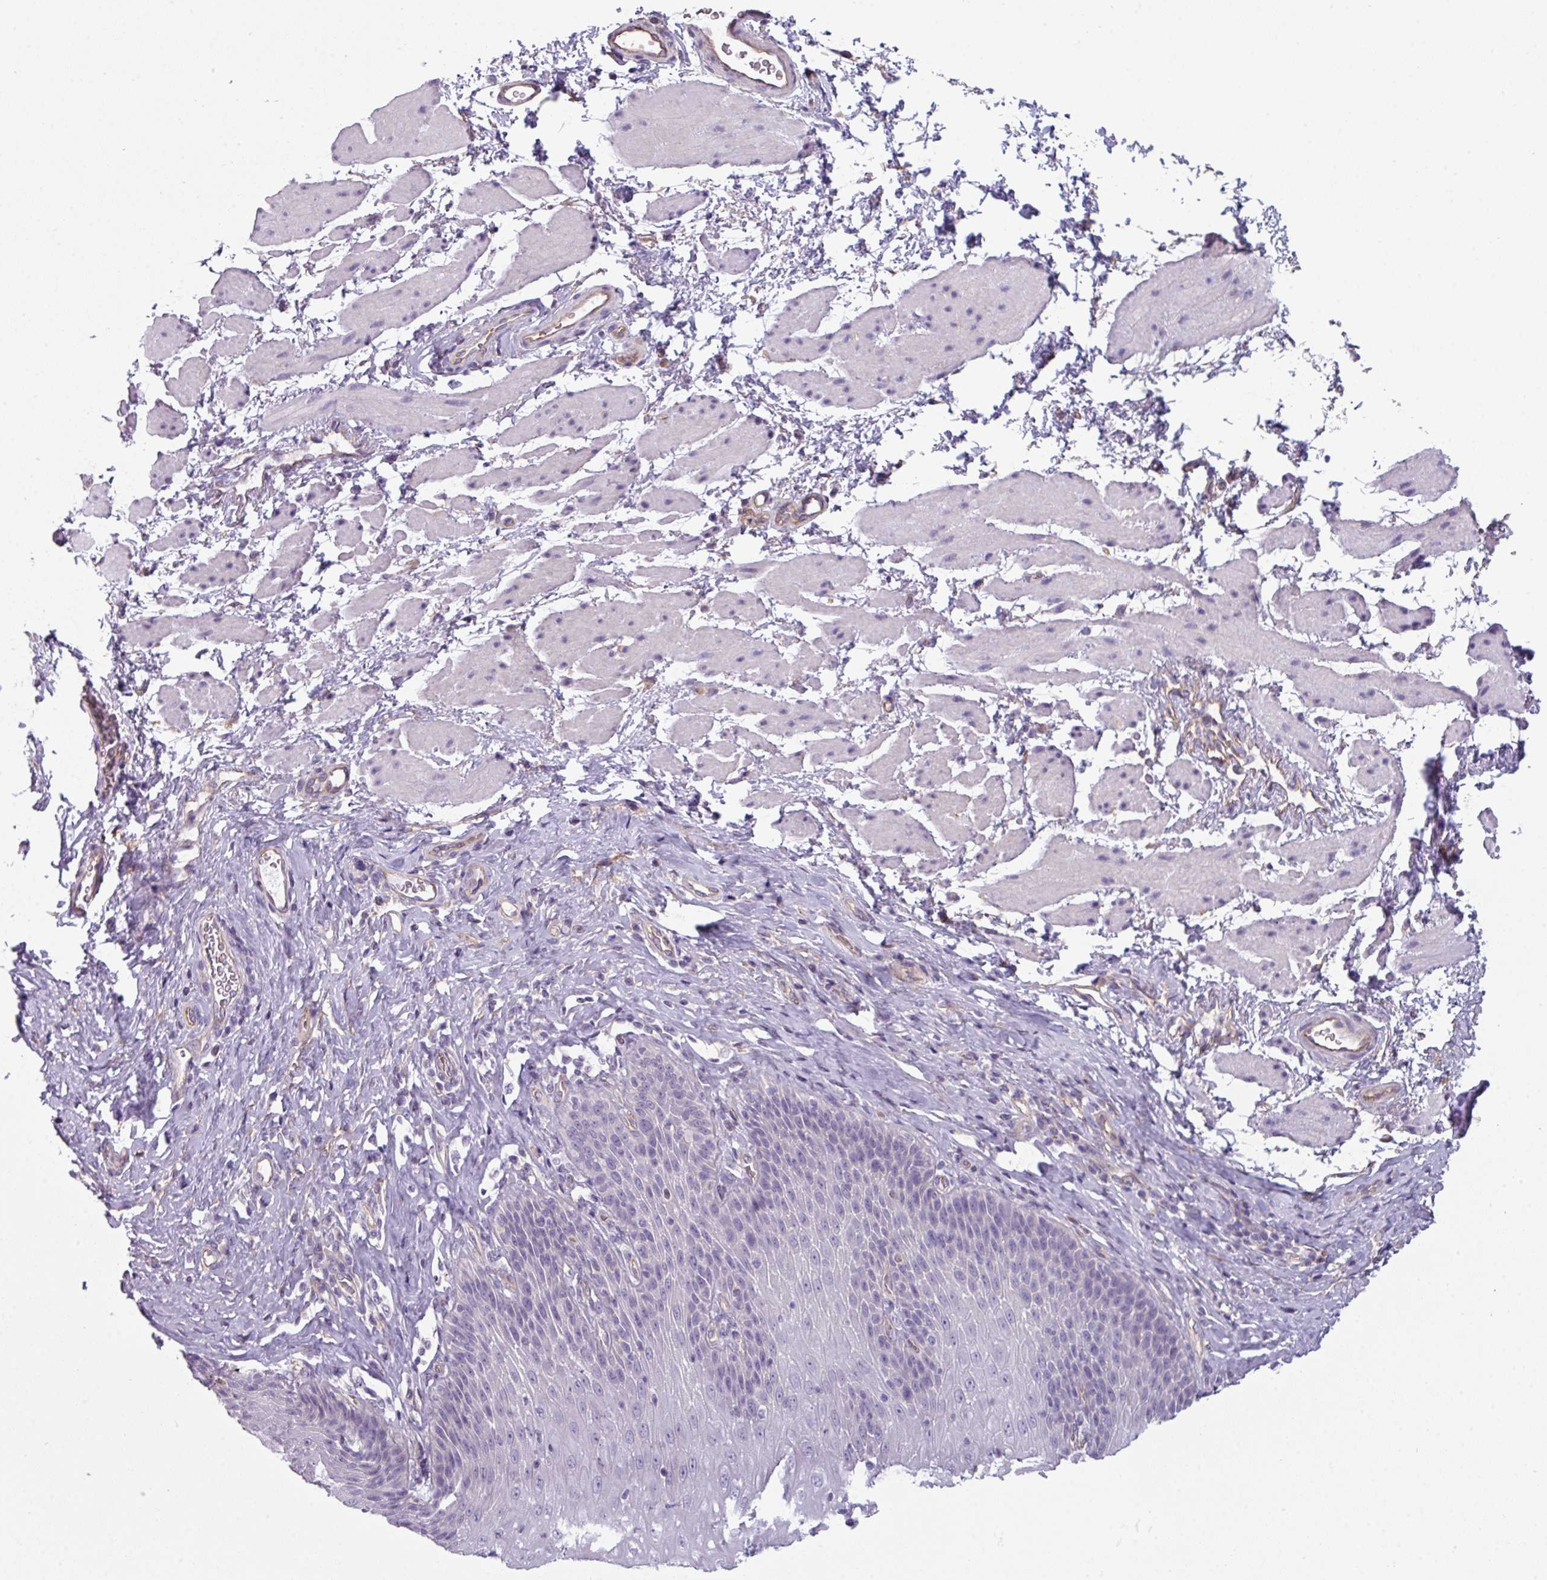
{"staining": {"intensity": "negative", "quantity": "none", "location": "none"}, "tissue": "esophagus", "cell_type": "Squamous epithelial cells", "image_type": "normal", "snomed": [{"axis": "morphology", "description": "Normal tissue, NOS"}, {"axis": "topography", "description": "Esophagus"}], "caption": "Squamous epithelial cells are negative for brown protein staining in benign esophagus. (DAB IHC, high magnification).", "gene": "BUD23", "patient": {"sex": "female", "age": 61}}